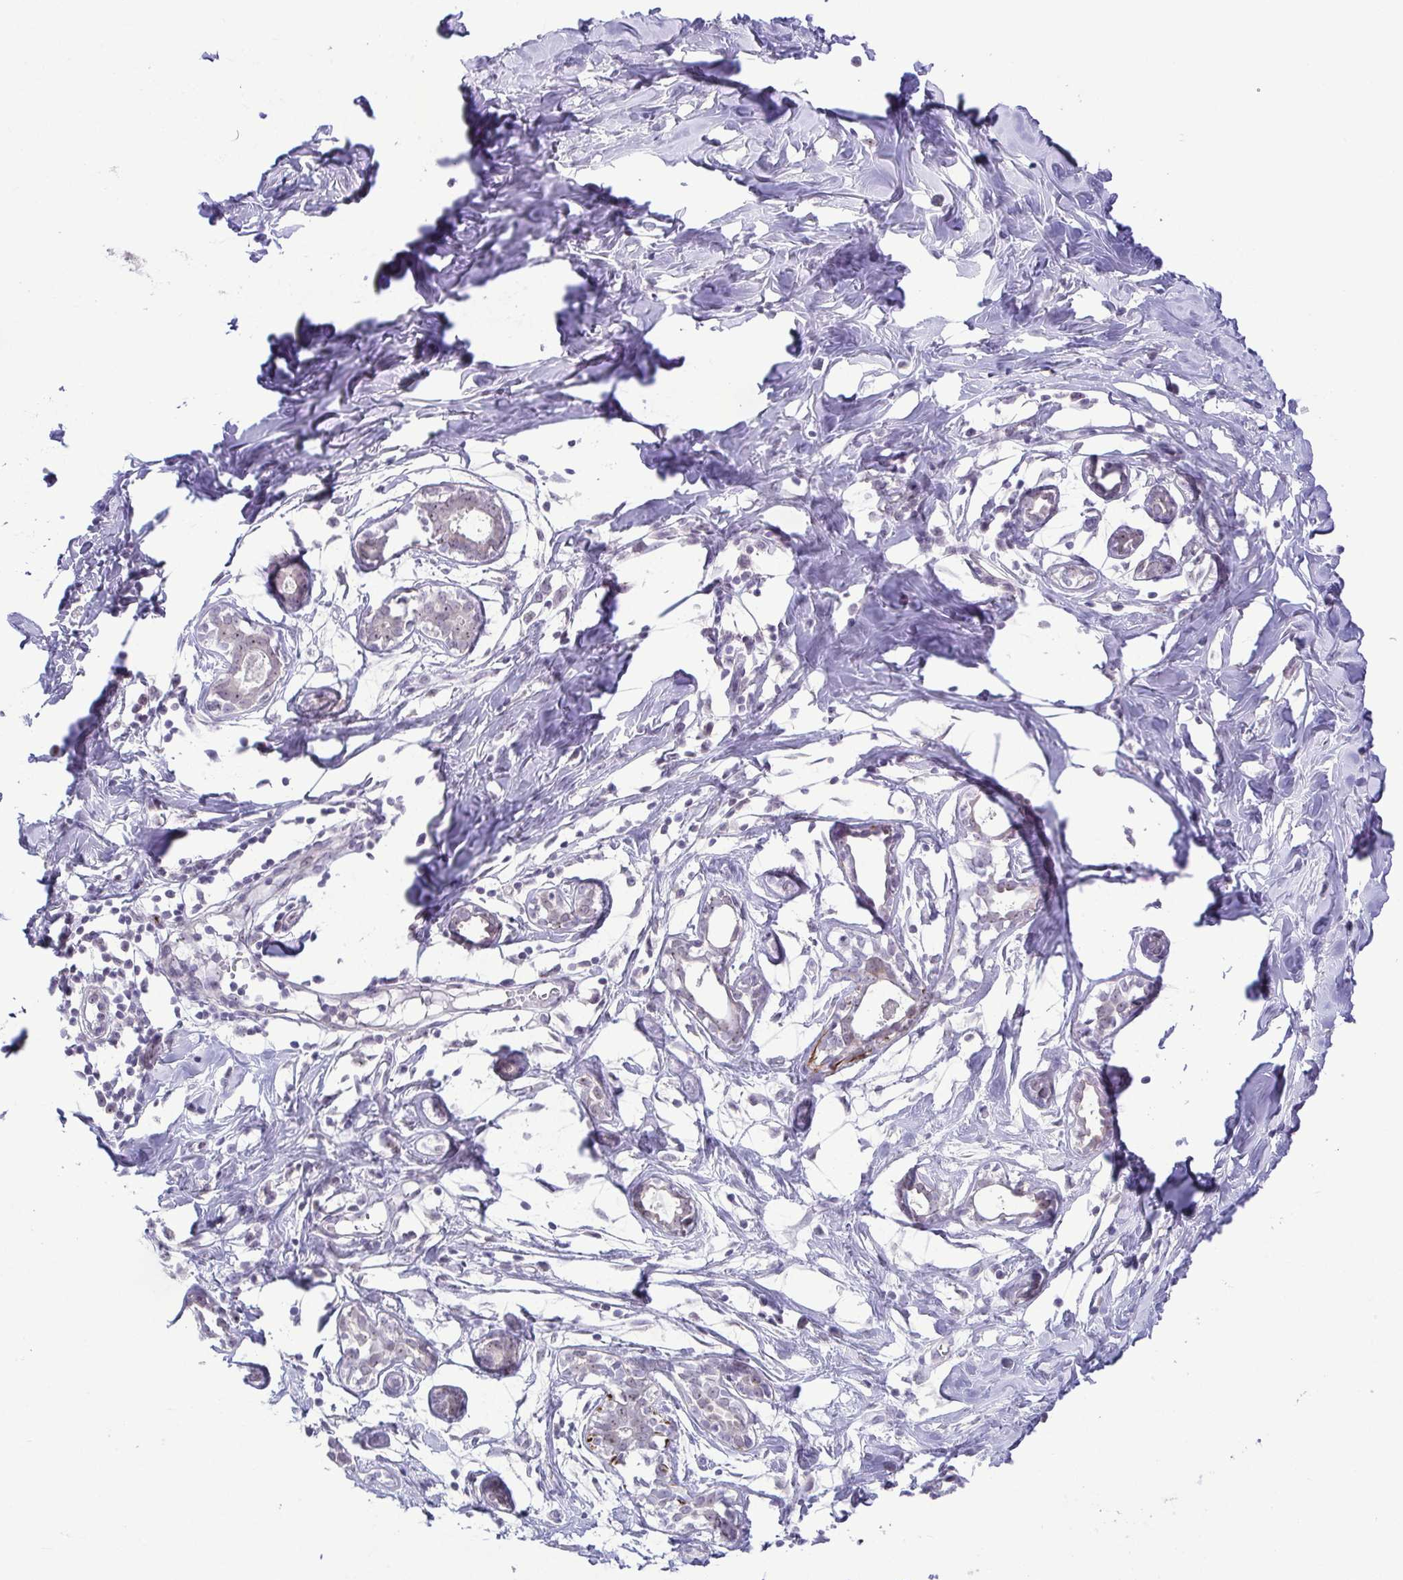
{"staining": {"intensity": "negative", "quantity": "none", "location": "none"}, "tissue": "breast", "cell_type": "Adipocytes", "image_type": "normal", "snomed": [{"axis": "morphology", "description": "Normal tissue, NOS"}, {"axis": "topography", "description": "Breast"}], "caption": "This is an immunohistochemistry photomicrograph of unremarkable human breast. There is no positivity in adipocytes.", "gene": "RSL24D1", "patient": {"sex": "female", "age": 27}}